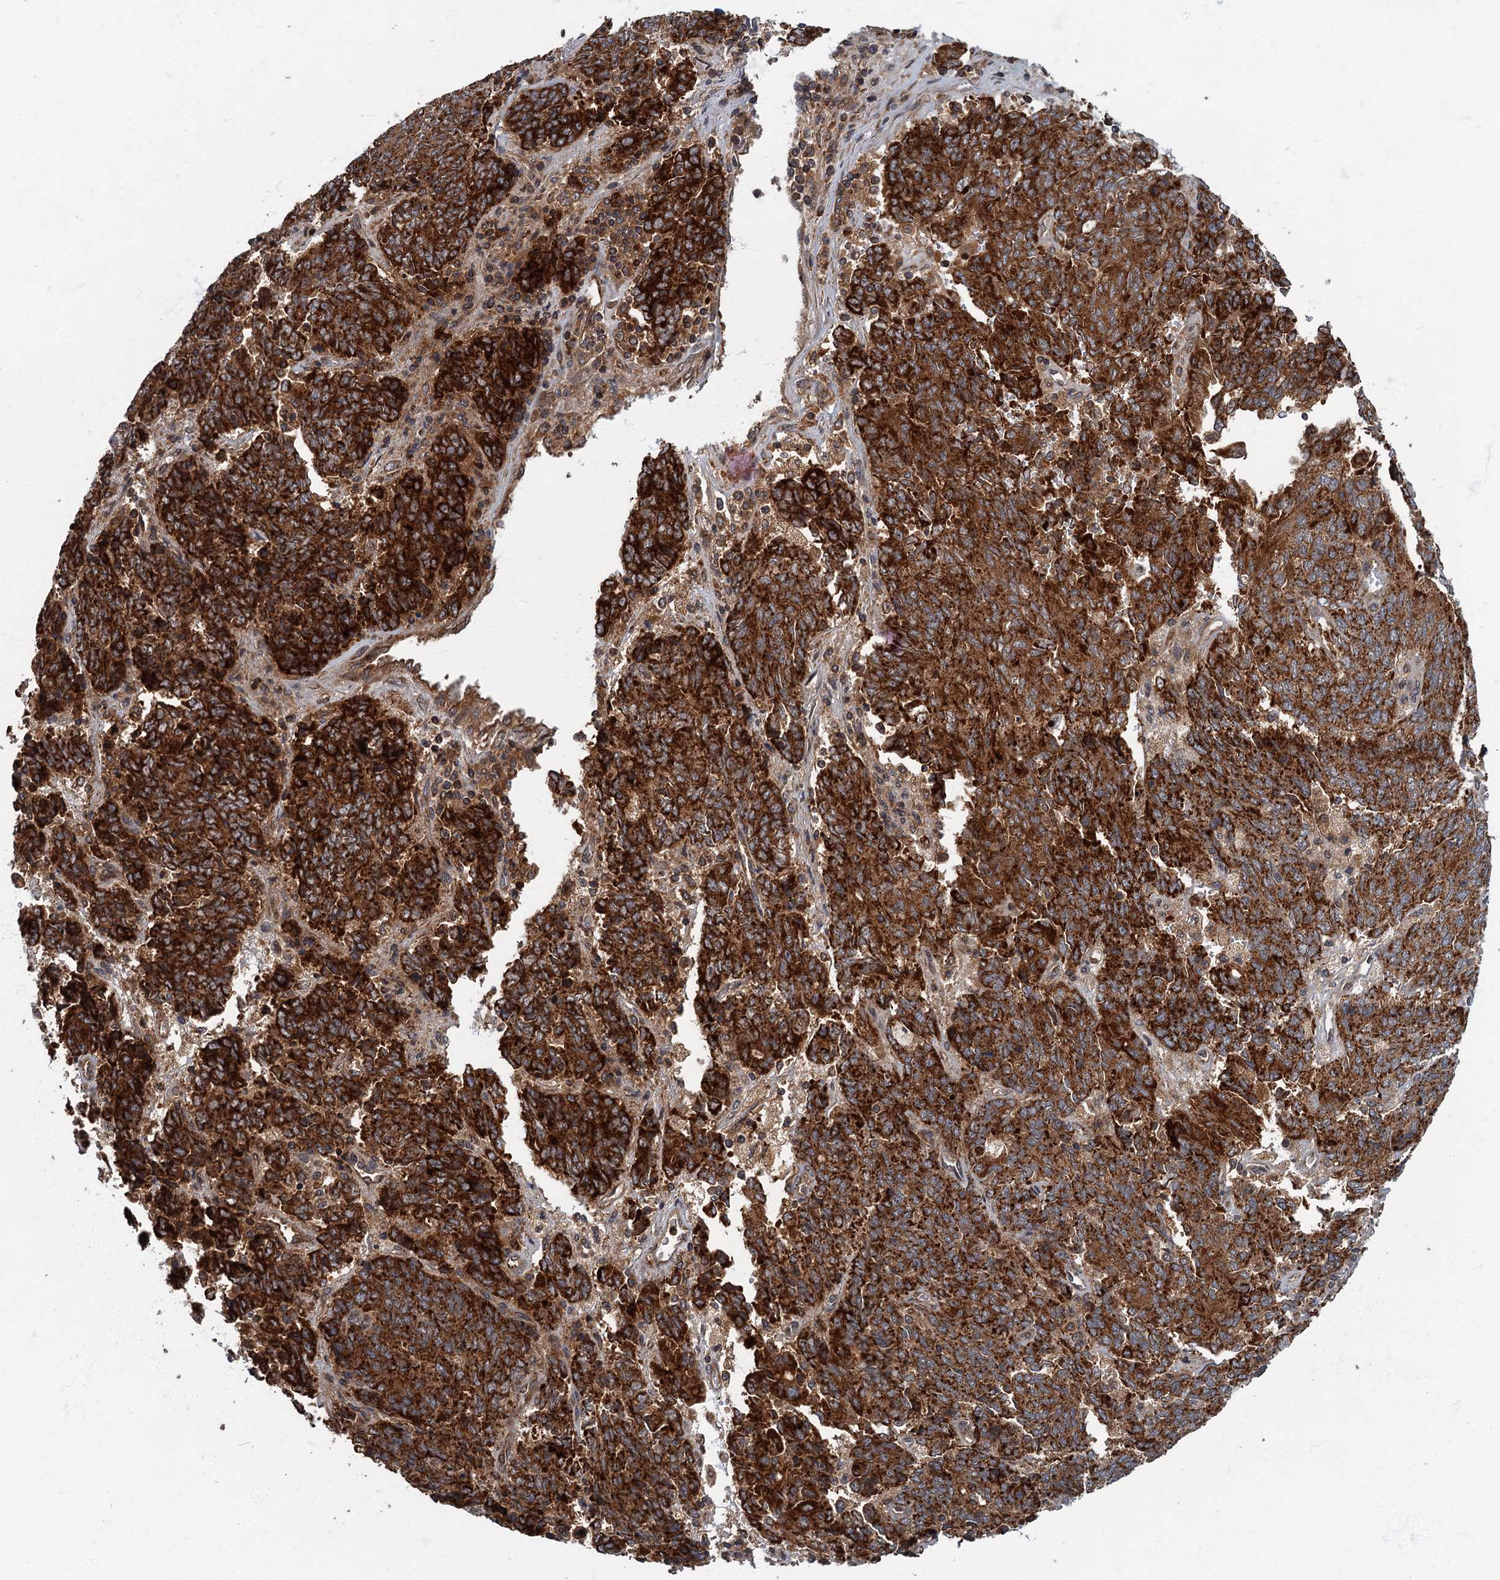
{"staining": {"intensity": "strong", "quantity": ">75%", "location": "cytoplasmic/membranous"}, "tissue": "endometrial cancer", "cell_type": "Tumor cells", "image_type": "cancer", "snomed": [{"axis": "morphology", "description": "Adenocarcinoma, NOS"}, {"axis": "topography", "description": "Endometrium"}], "caption": "Immunohistochemistry of human endometrial cancer (adenocarcinoma) exhibits high levels of strong cytoplasmic/membranous expression in about >75% of tumor cells.", "gene": "SLC11A2", "patient": {"sex": "female", "age": 80}}